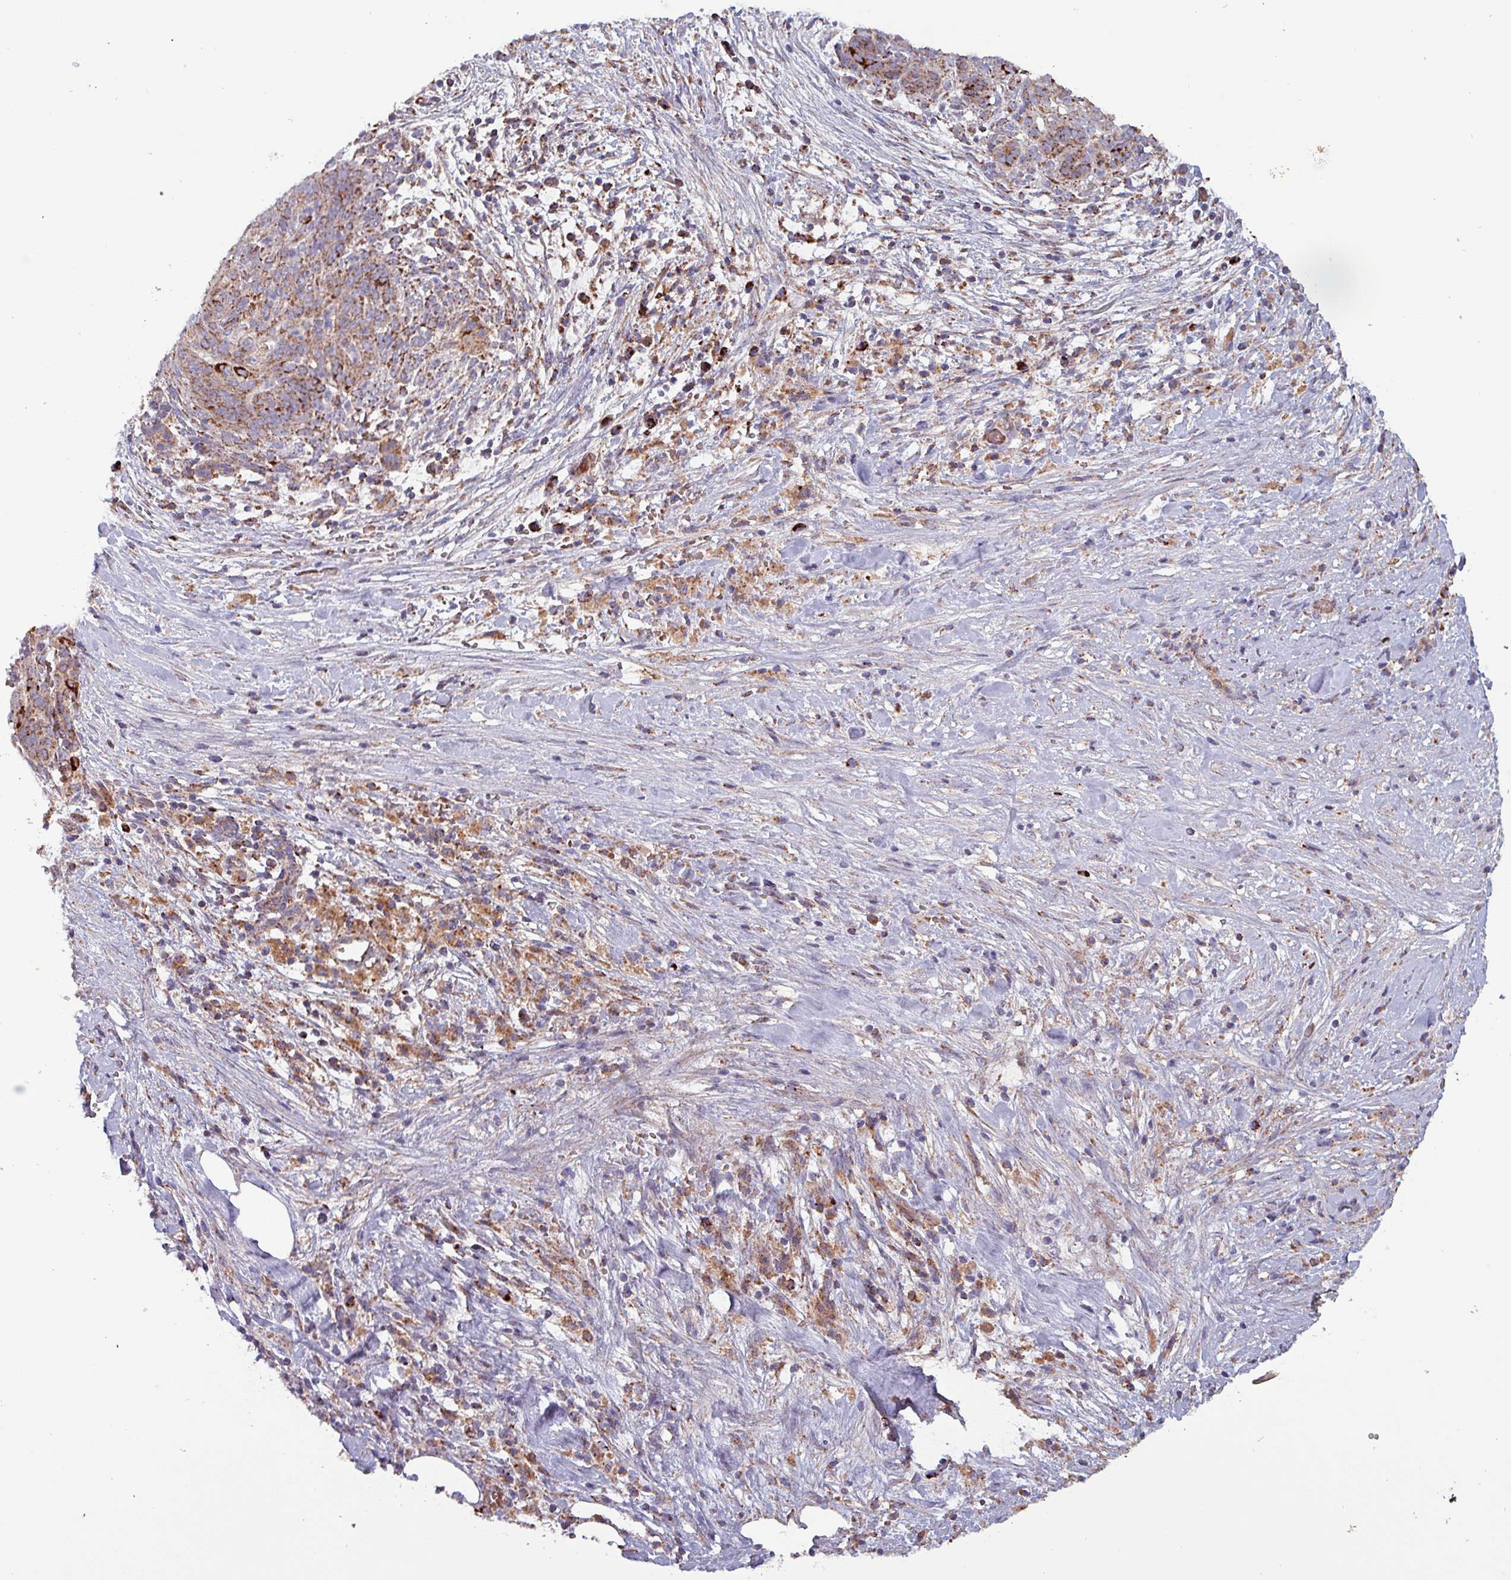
{"staining": {"intensity": "moderate", "quantity": ">75%", "location": "cytoplasmic/membranous"}, "tissue": "pancreatic cancer", "cell_type": "Tumor cells", "image_type": "cancer", "snomed": [{"axis": "morphology", "description": "Adenocarcinoma, NOS"}, {"axis": "topography", "description": "Pancreas"}], "caption": "Brown immunohistochemical staining in adenocarcinoma (pancreatic) demonstrates moderate cytoplasmic/membranous expression in about >75% of tumor cells.", "gene": "ZNF322", "patient": {"sex": "male", "age": 44}}